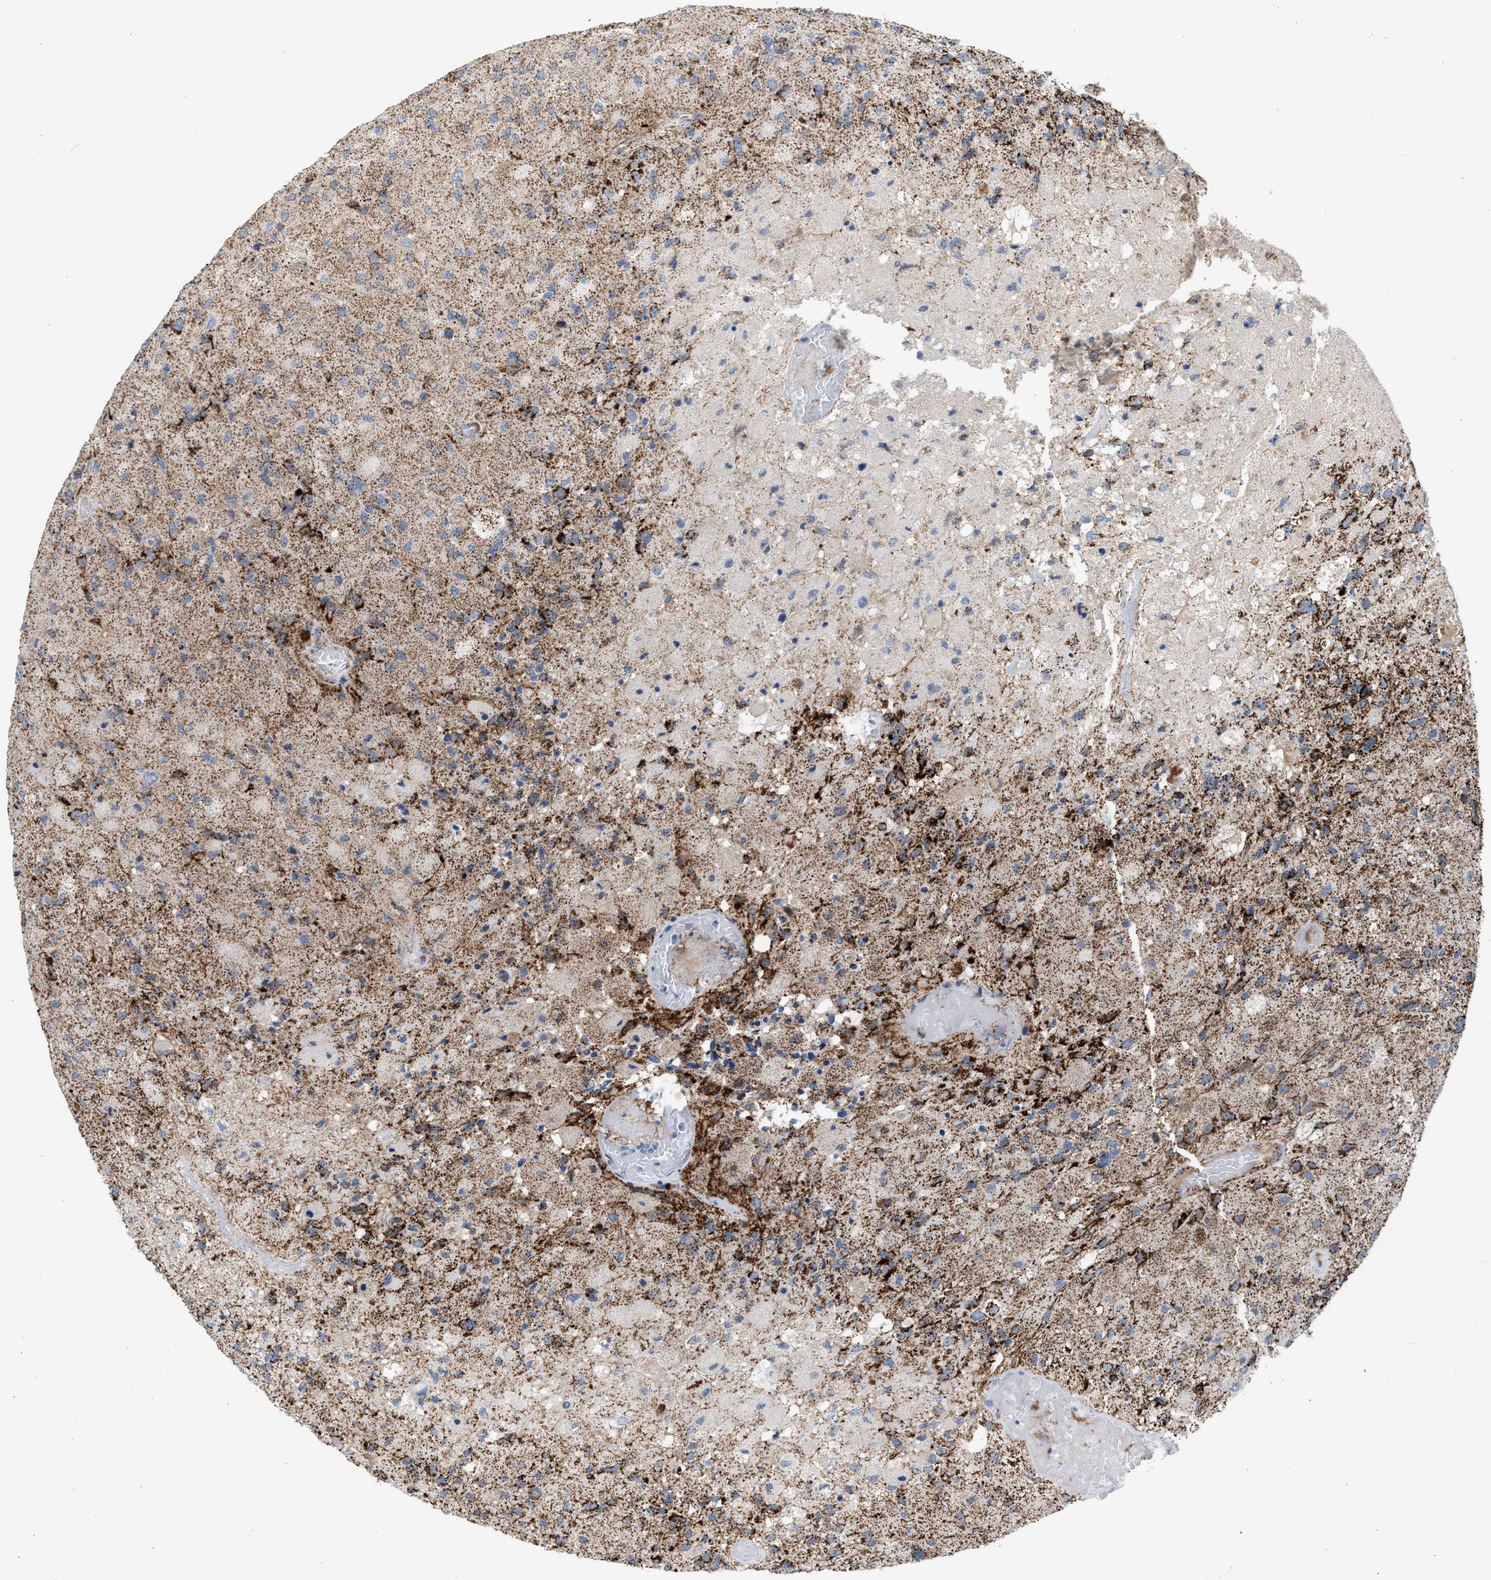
{"staining": {"intensity": "moderate", "quantity": ">75%", "location": "cytoplasmic/membranous"}, "tissue": "glioma", "cell_type": "Tumor cells", "image_type": "cancer", "snomed": [{"axis": "morphology", "description": "Normal tissue, NOS"}, {"axis": "morphology", "description": "Glioma, malignant, High grade"}, {"axis": "topography", "description": "Cerebral cortex"}], "caption": "Glioma was stained to show a protein in brown. There is medium levels of moderate cytoplasmic/membranous positivity in about >75% of tumor cells. (brown staining indicates protein expression, while blue staining denotes nuclei).", "gene": "PMPCA", "patient": {"sex": "male", "age": 77}}